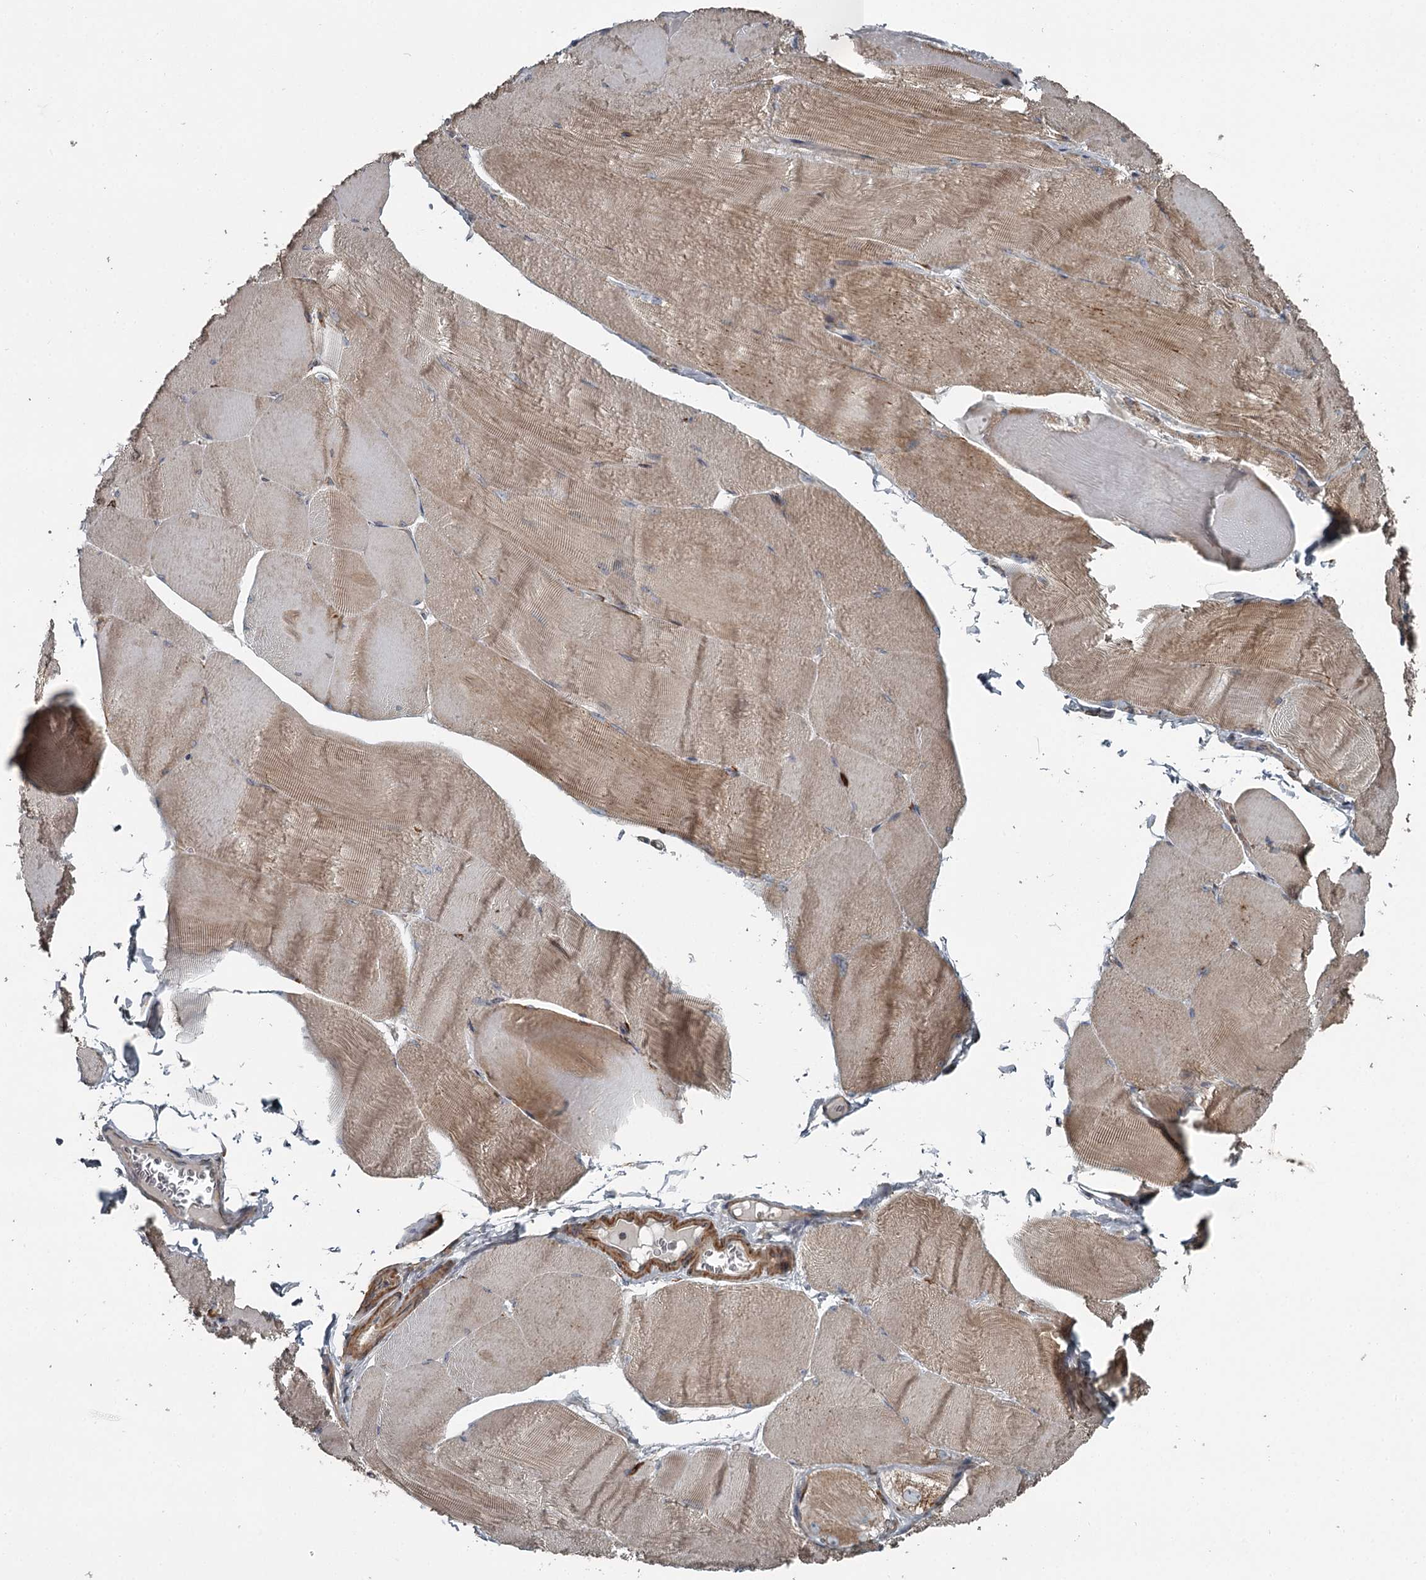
{"staining": {"intensity": "moderate", "quantity": ">75%", "location": "cytoplasmic/membranous"}, "tissue": "skeletal muscle", "cell_type": "Myocytes", "image_type": "normal", "snomed": [{"axis": "morphology", "description": "Normal tissue, NOS"}, {"axis": "morphology", "description": "Basal cell carcinoma"}, {"axis": "topography", "description": "Skeletal muscle"}], "caption": "Immunohistochemistry (IHC) (DAB (3,3'-diaminobenzidine)) staining of benign skeletal muscle exhibits moderate cytoplasmic/membranous protein positivity in about >75% of myocytes.", "gene": "RASSF8", "patient": {"sex": "female", "age": 64}}